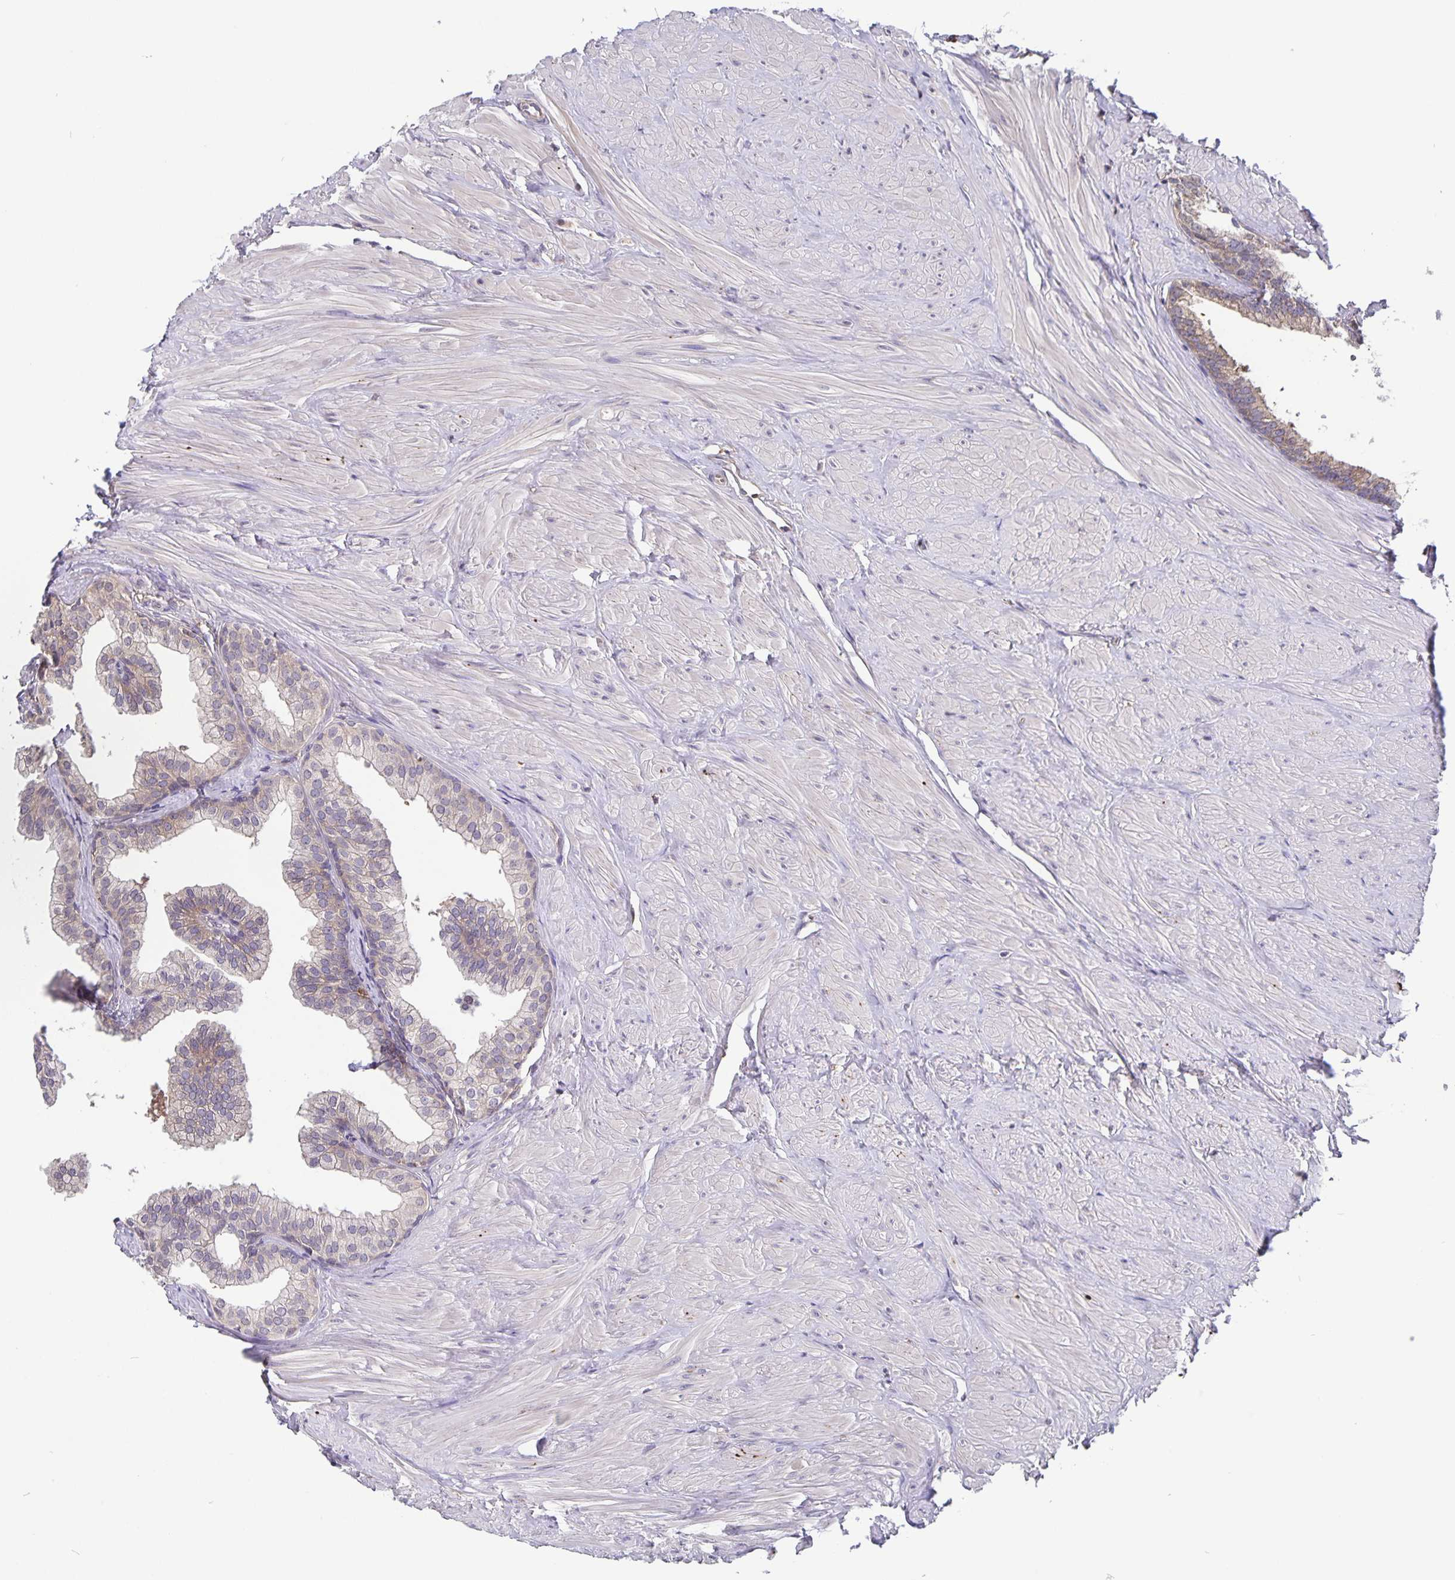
{"staining": {"intensity": "weak", "quantity": "25%-75%", "location": "cytoplasmic/membranous"}, "tissue": "prostate", "cell_type": "Glandular cells", "image_type": "normal", "snomed": [{"axis": "morphology", "description": "Normal tissue, NOS"}, {"axis": "topography", "description": "Prostate"}, {"axis": "topography", "description": "Peripheral nerve tissue"}], "caption": "An IHC micrograph of normal tissue is shown. Protein staining in brown highlights weak cytoplasmic/membranous positivity in prostate within glandular cells.", "gene": "FEM1C", "patient": {"sex": "male", "age": 55}}